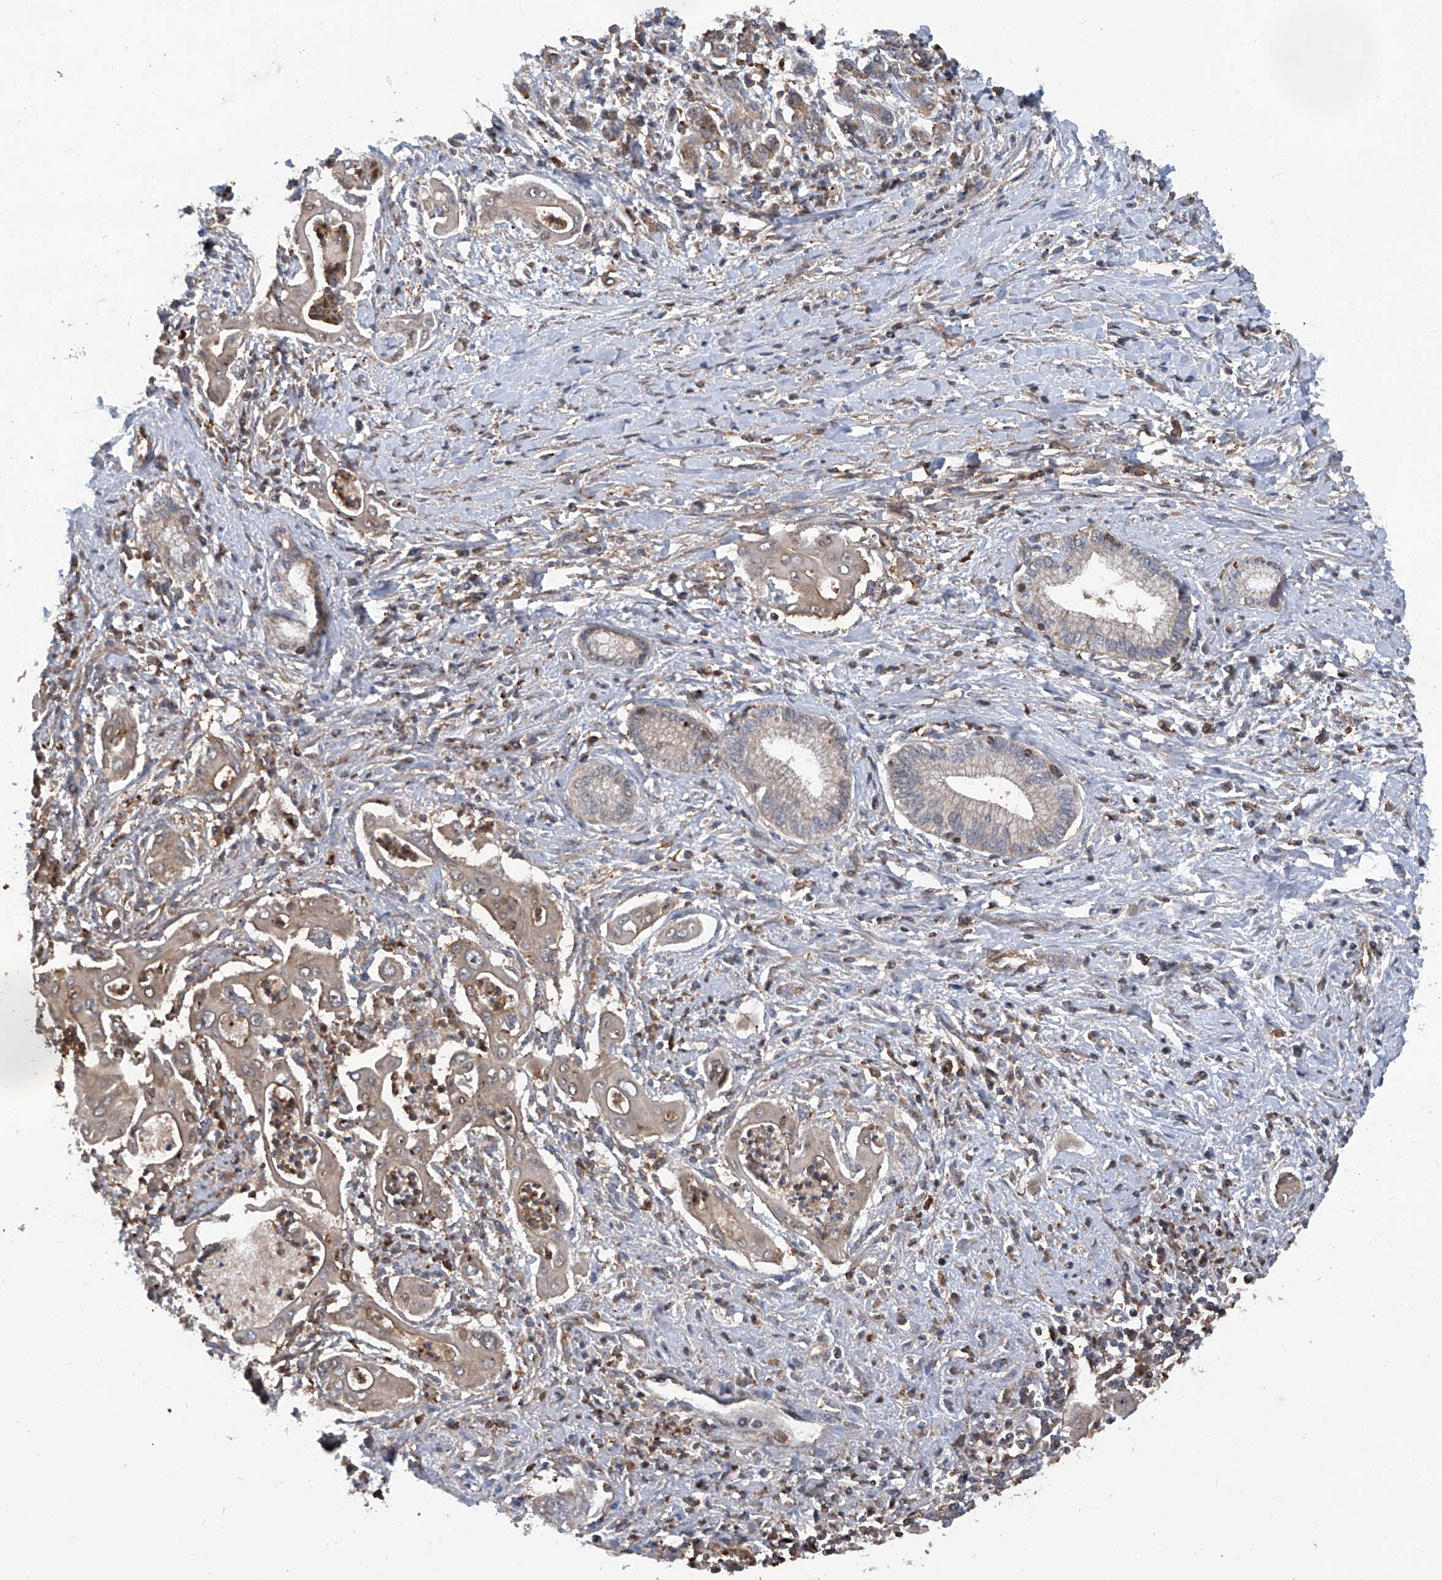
{"staining": {"intensity": "weak", "quantity": ">75%", "location": "cytoplasmic/membranous"}, "tissue": "pancreatic cancer", "cell_type": "Tumor cells", "image_type": "cancer", "snomed": [{"axis": "morphology", "description": "Adenocarcinoma, NOS"}, {"axis": "topography", "description": "Pancreas"}], "caption": "Pancreatic adenocarcinoma stained with a brown dye exhibits weak cytoplasmic/membranous positive positivity in approximately >75% of tumor cells.", "gene": "NT5C3A", "patient": {"sex": "male", "age": 58}}